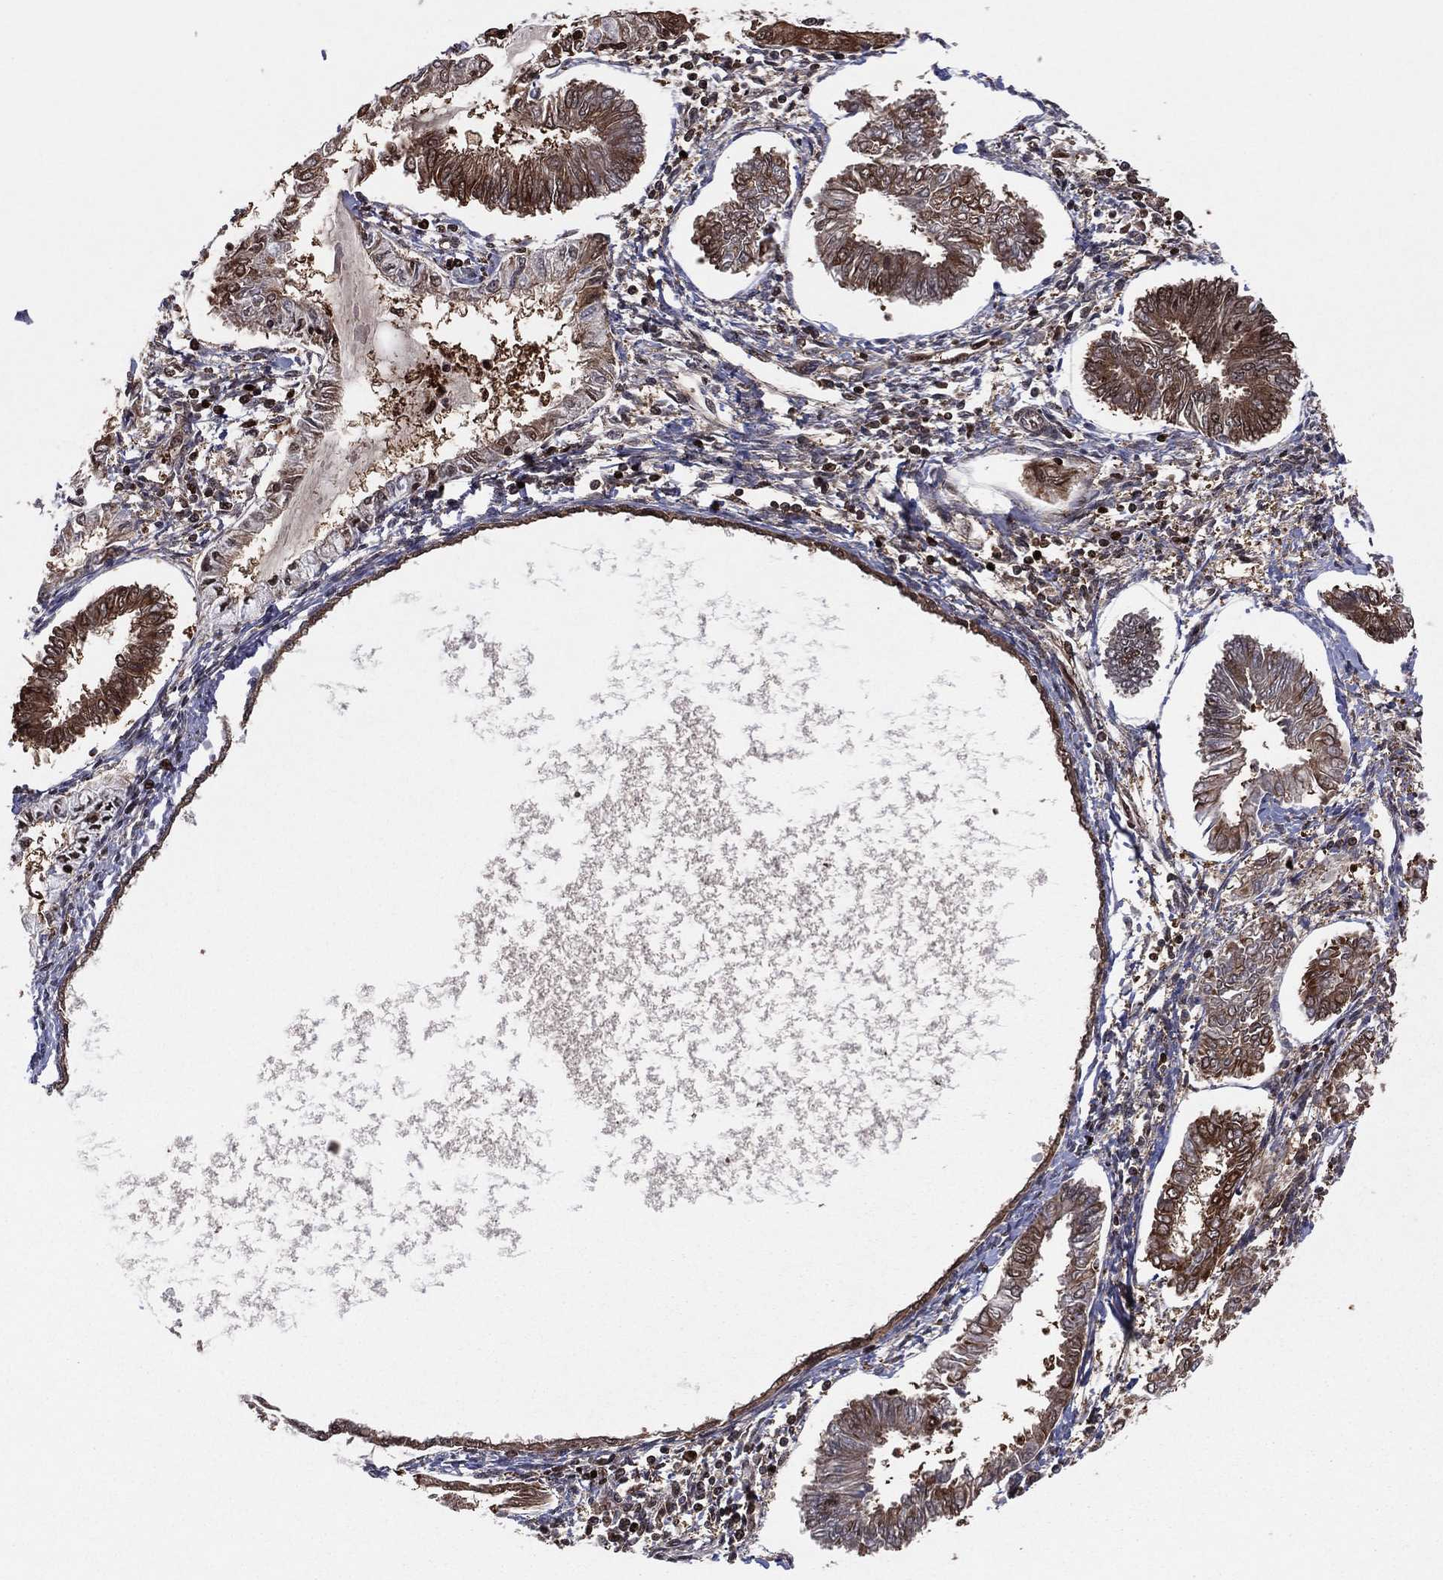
{"staining": {"intensity": "strong", "quantity": "25%-75%", "location": "cytoplasmic/membranous"}, "tissue": "endometrial cancer", "cell_type": "Tumor cells", "image_type": "cancer", "snomed": [{"axis": "morphology", "description": "Adenocarcinoma, NOS"}, {"axis": "topography", "description": "Endometrium"}], "caption": "Protein expression by IHC exhibits strong cytoplasmic/membranous positivity in approximately 25%-75% of tumor cells in endometrial adenocarcinoma.", "gene": "PSMA1", "patient": {"sex": "female", "age": 68}}